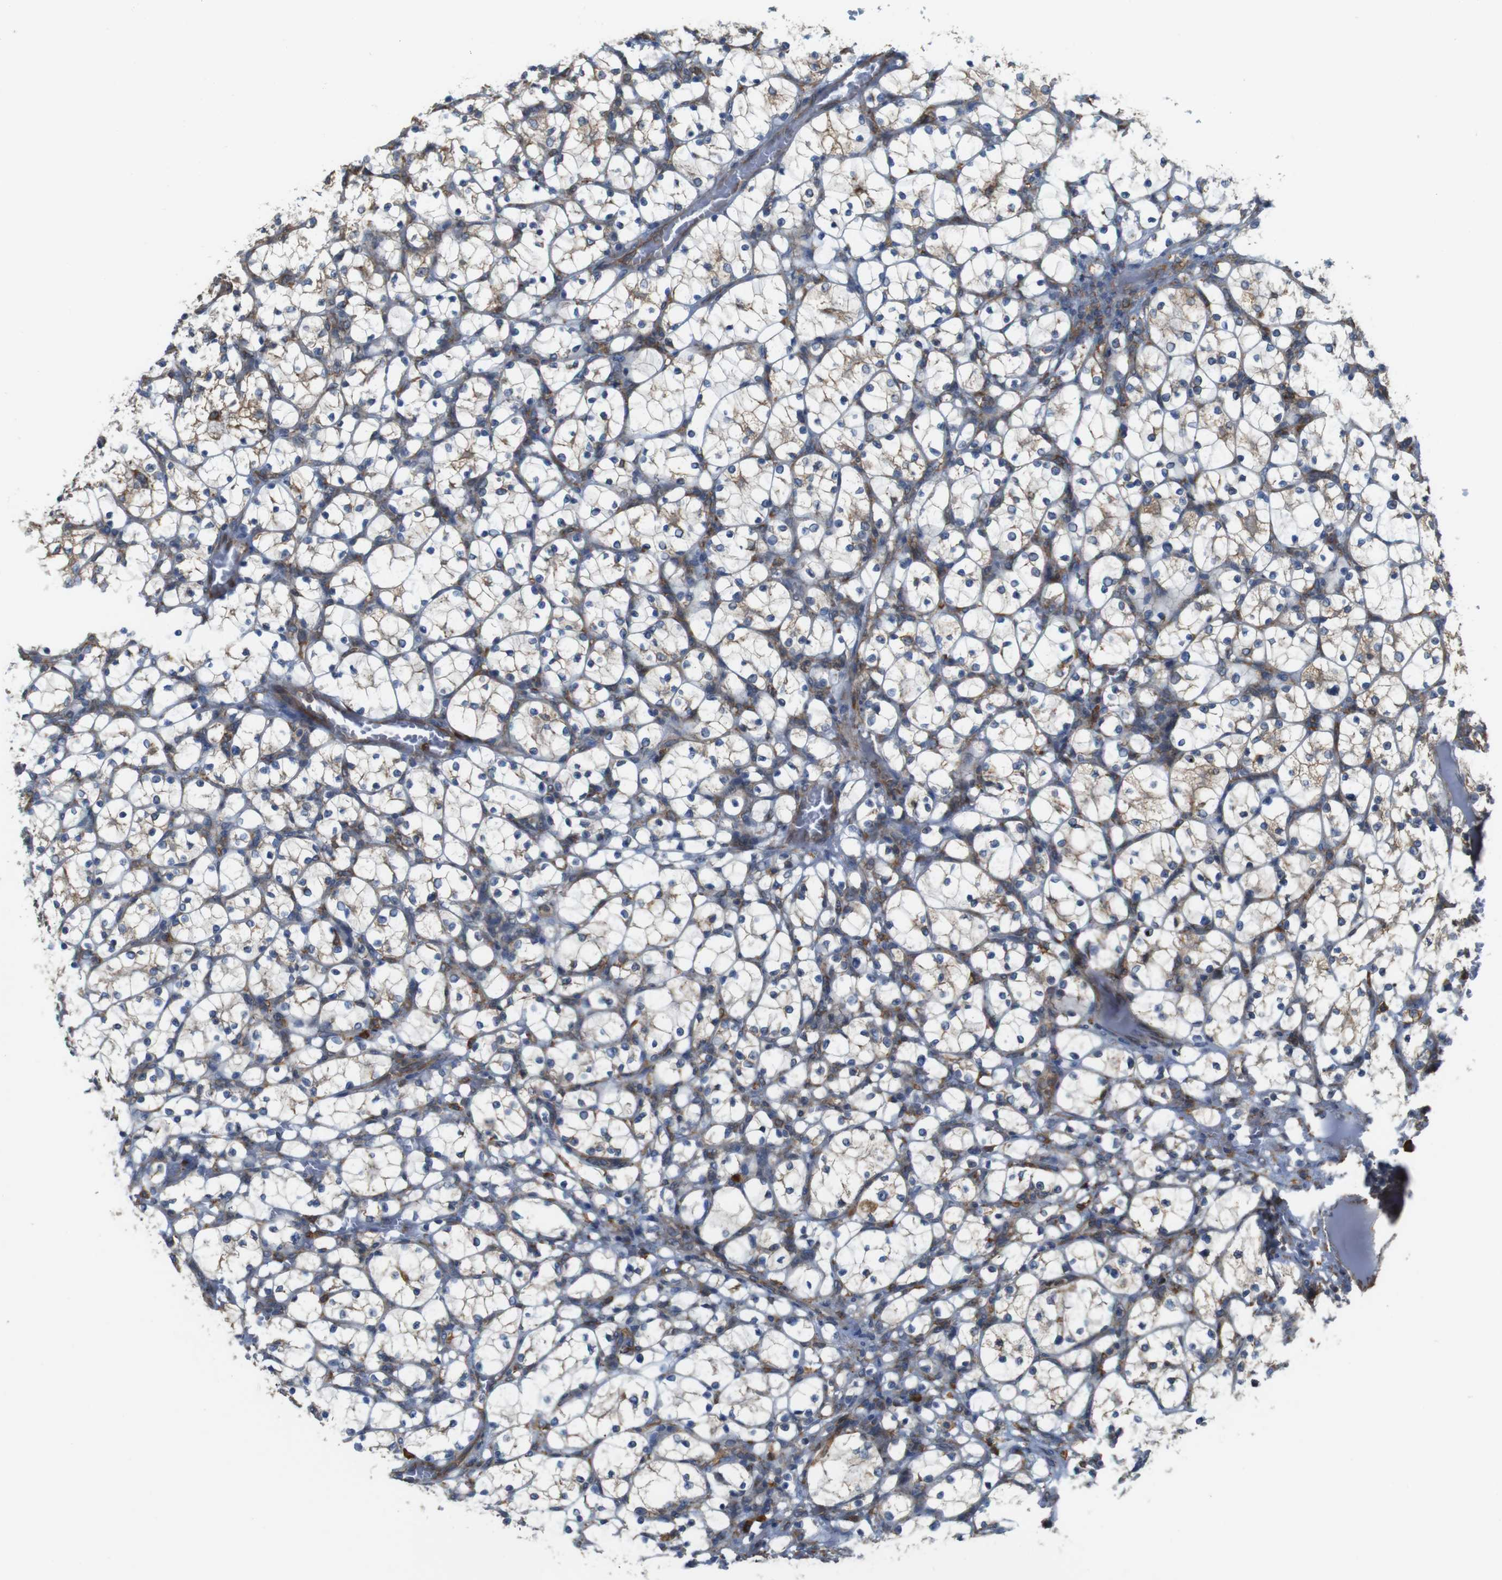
{"staining": {"intensity": "weak", "quantity": "<25%", "location": "cytoplasmic/membranous"}, "tissue": "renal cancer", "cell_type": "Tumor cells", "image_type": "cancer", "snomed": [{"axis": "morphology", "description": "Adenocarcinoma, NOS"}, {"axis": "topography", "description": "Kidney"}], "caption": "There is no significant staining in tumor cells of adenocarcinoma (renal). Nuclei are stained in blue.", "gene": "UGGT1", "patient": {"sex": "female", "age": 69}}